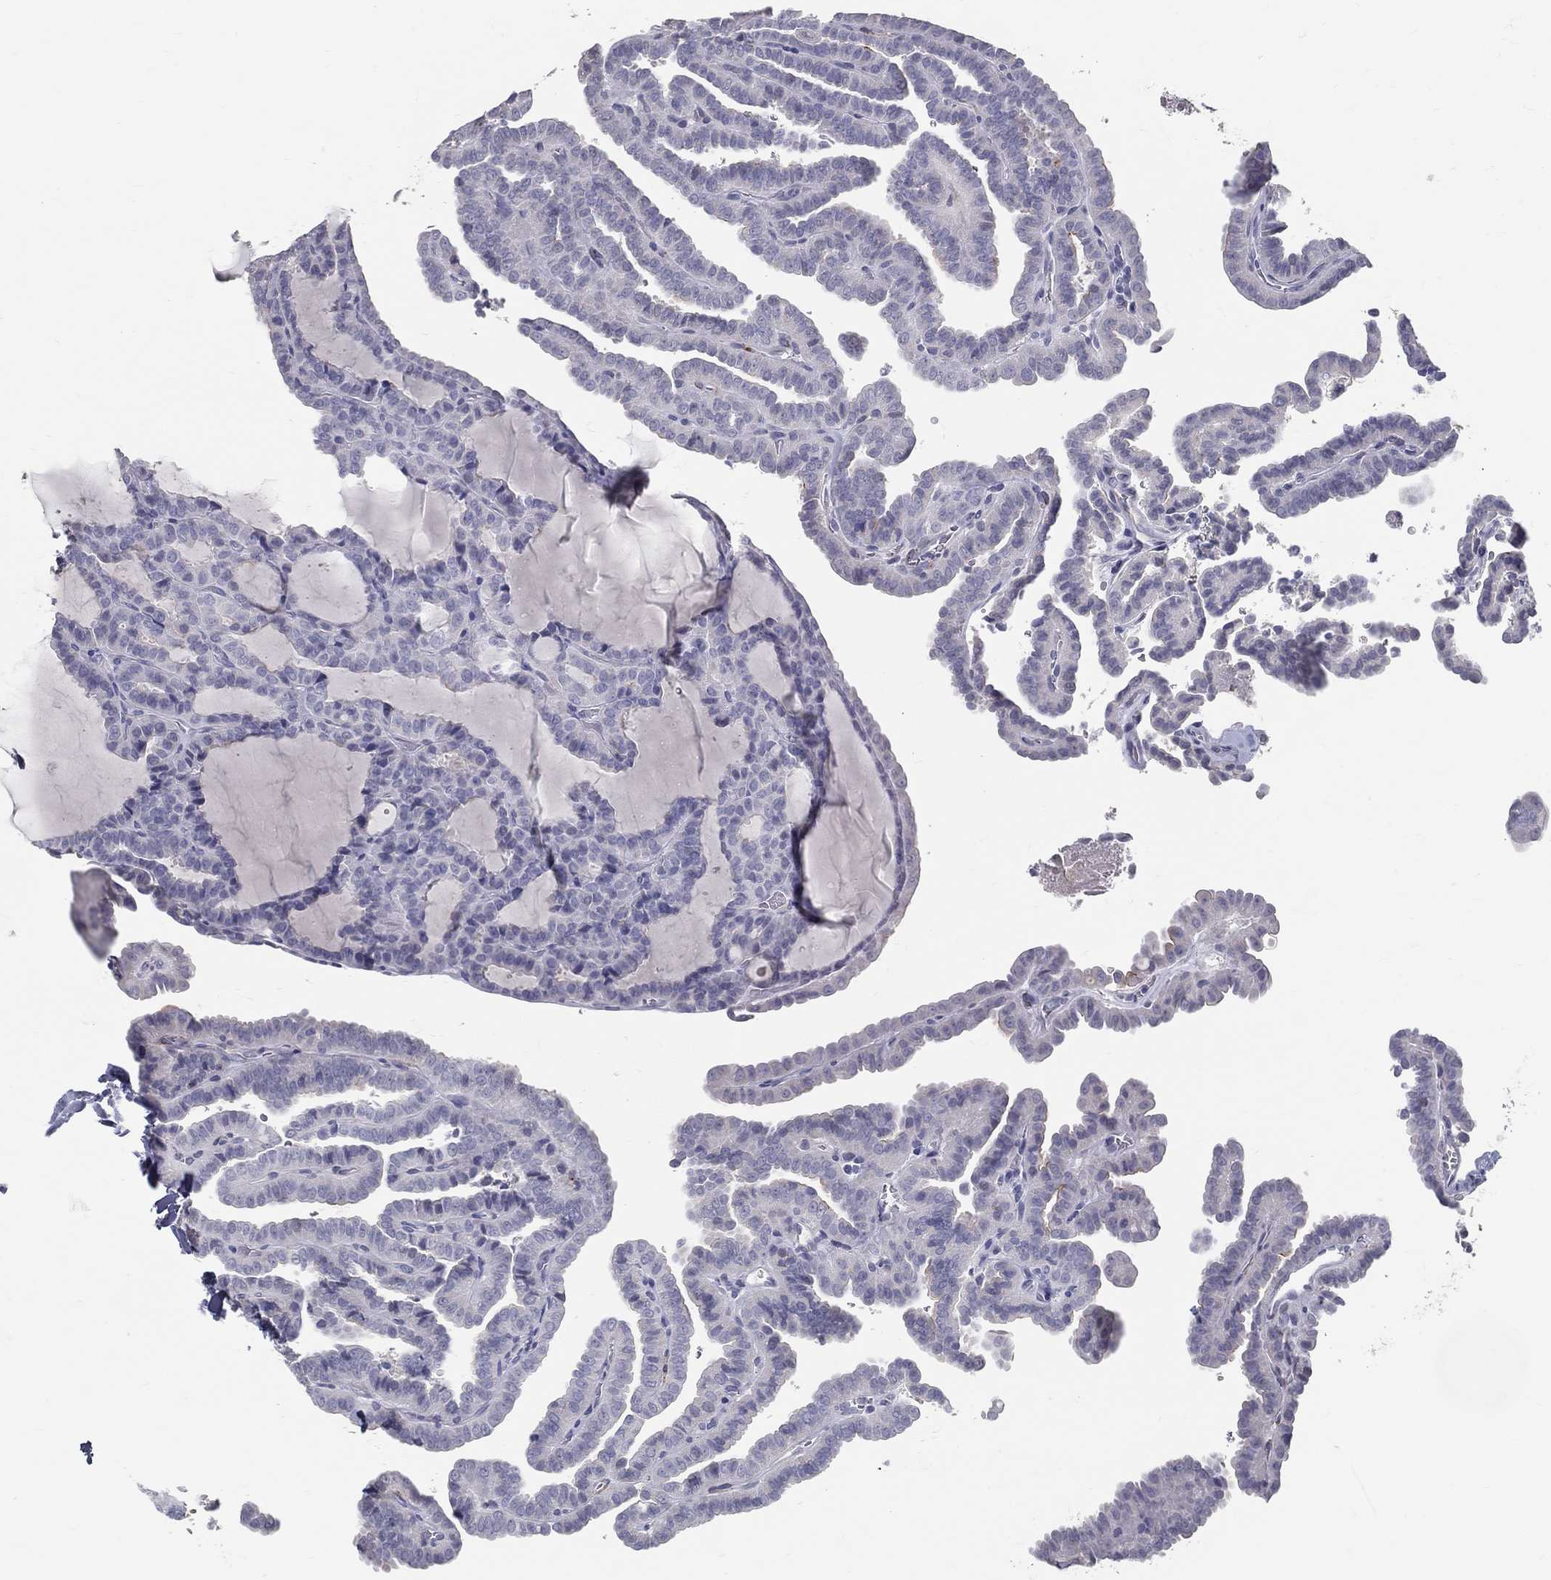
{"staining": {"intensity": "negative", "quantity": "none", "location": "none"}, "tissue": "thyroid cancer", "cell_type": "Tumor cells", "image_type": "cancer", "snomed": [{"axis": "morphology", "description": "Papillary adenocarcinoma, NOS"}, {"axis": "topography", "description": "Thyroid gland"}], "caption": "This is a histopathology image of immunohistochemistry staining of thyroid cancer (papillary adenocarcinoma), which shows no positivity in tumor cells.", "gene": "ACE2", "patient": {"sex": "female", "age": 39}}